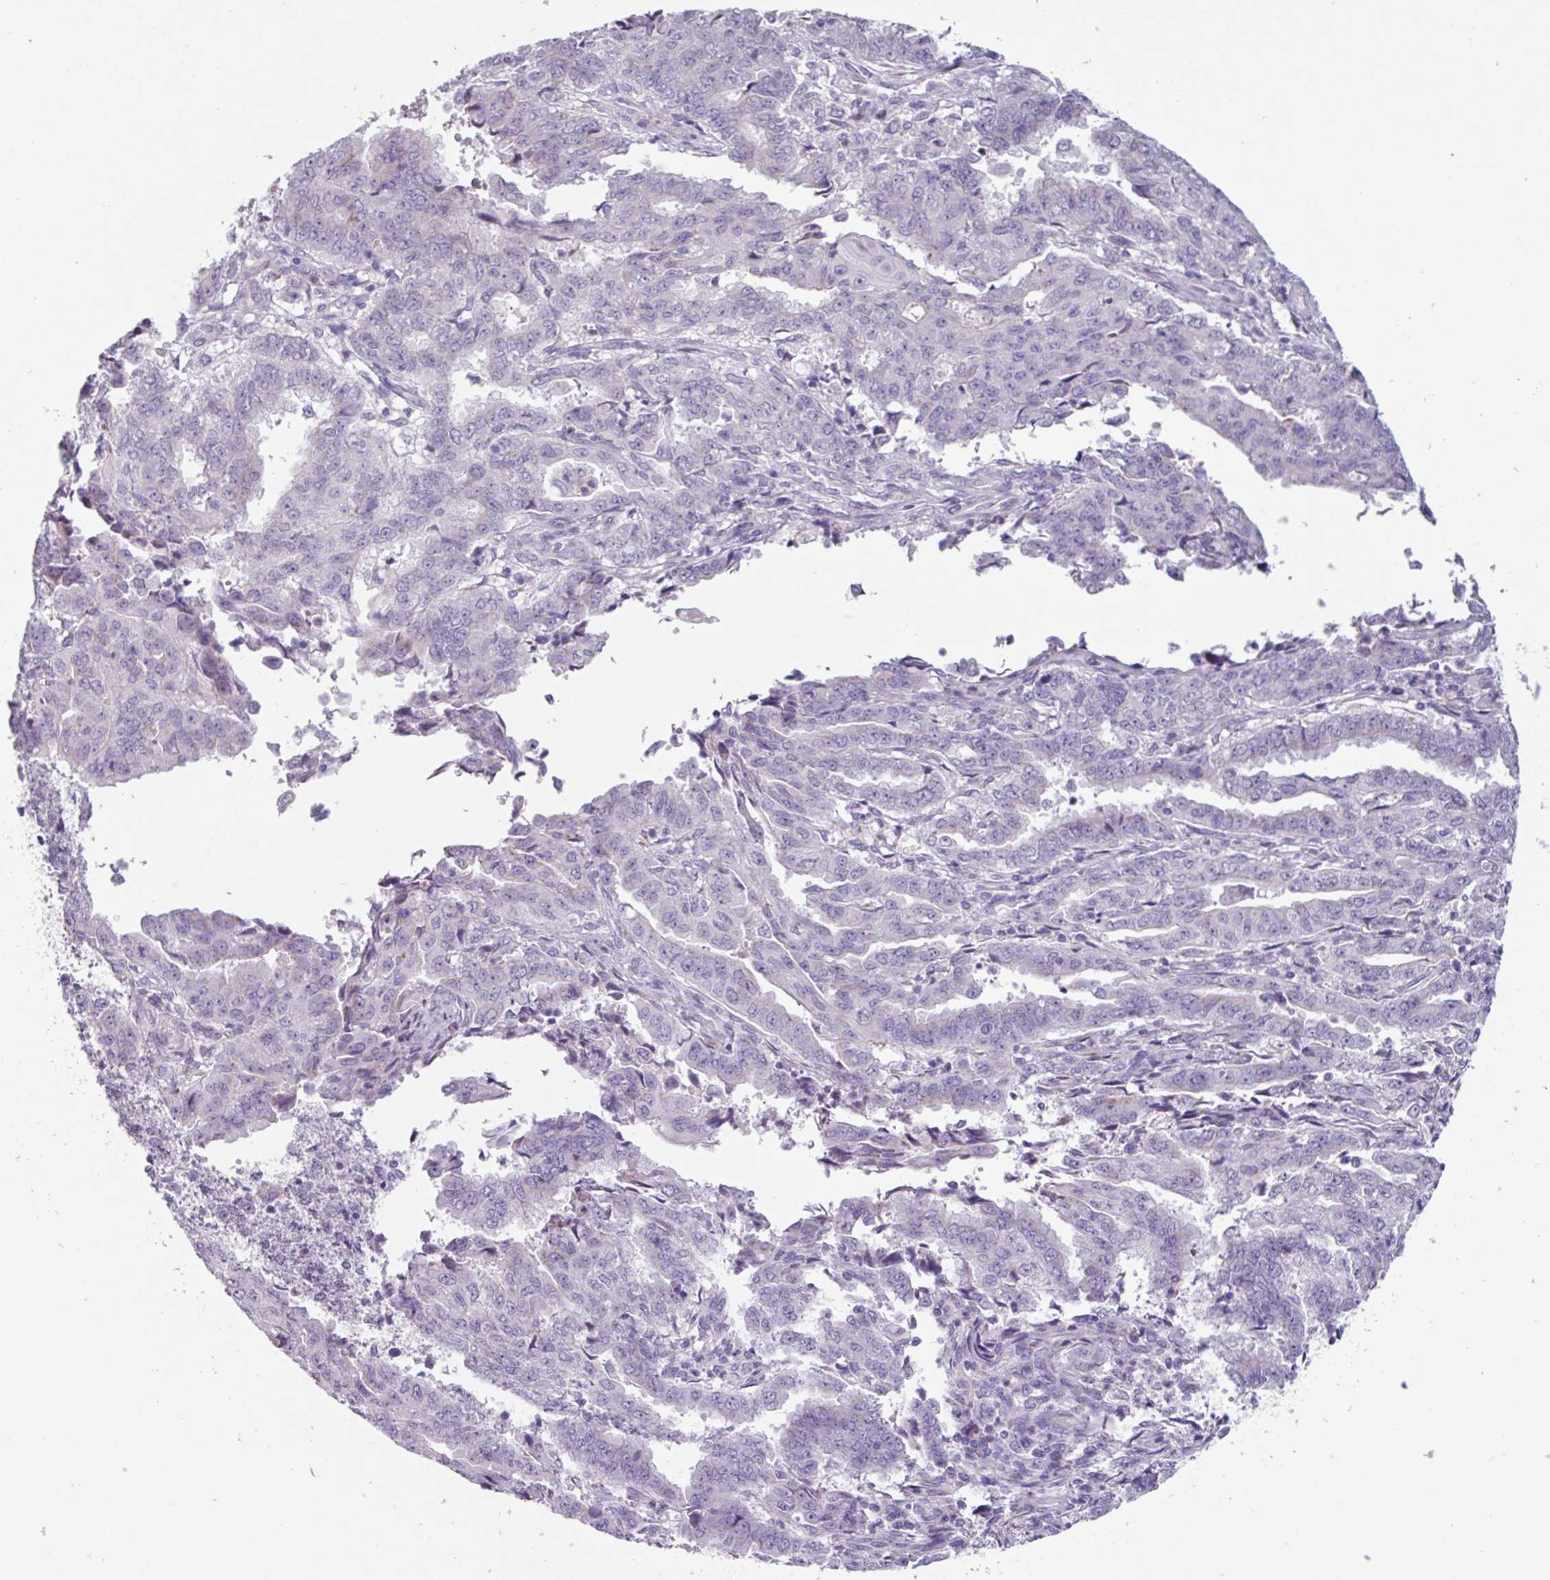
{"staining": {"intensity": "negative", "quantity": "none", "location": "none"}, "tissue": "endometrial cancer", "cell_type": "Tumor cells", "image_type": "cancer", "snomed": [{"axis": "morphology", "description": "Adenocarcinoma, NOS"}, {"axis": "topography", "description": "Endometrium"}], "caption": "Adenocarcinoma (endometrial) was stained to show a protein in brown. There is no significant expression in tumor cells. (Brightfield microscopy of DAB immunohistochemistry at high magnification).", "gene": "ADGRE1", "patient": {"sex": "female", "age": 50}}